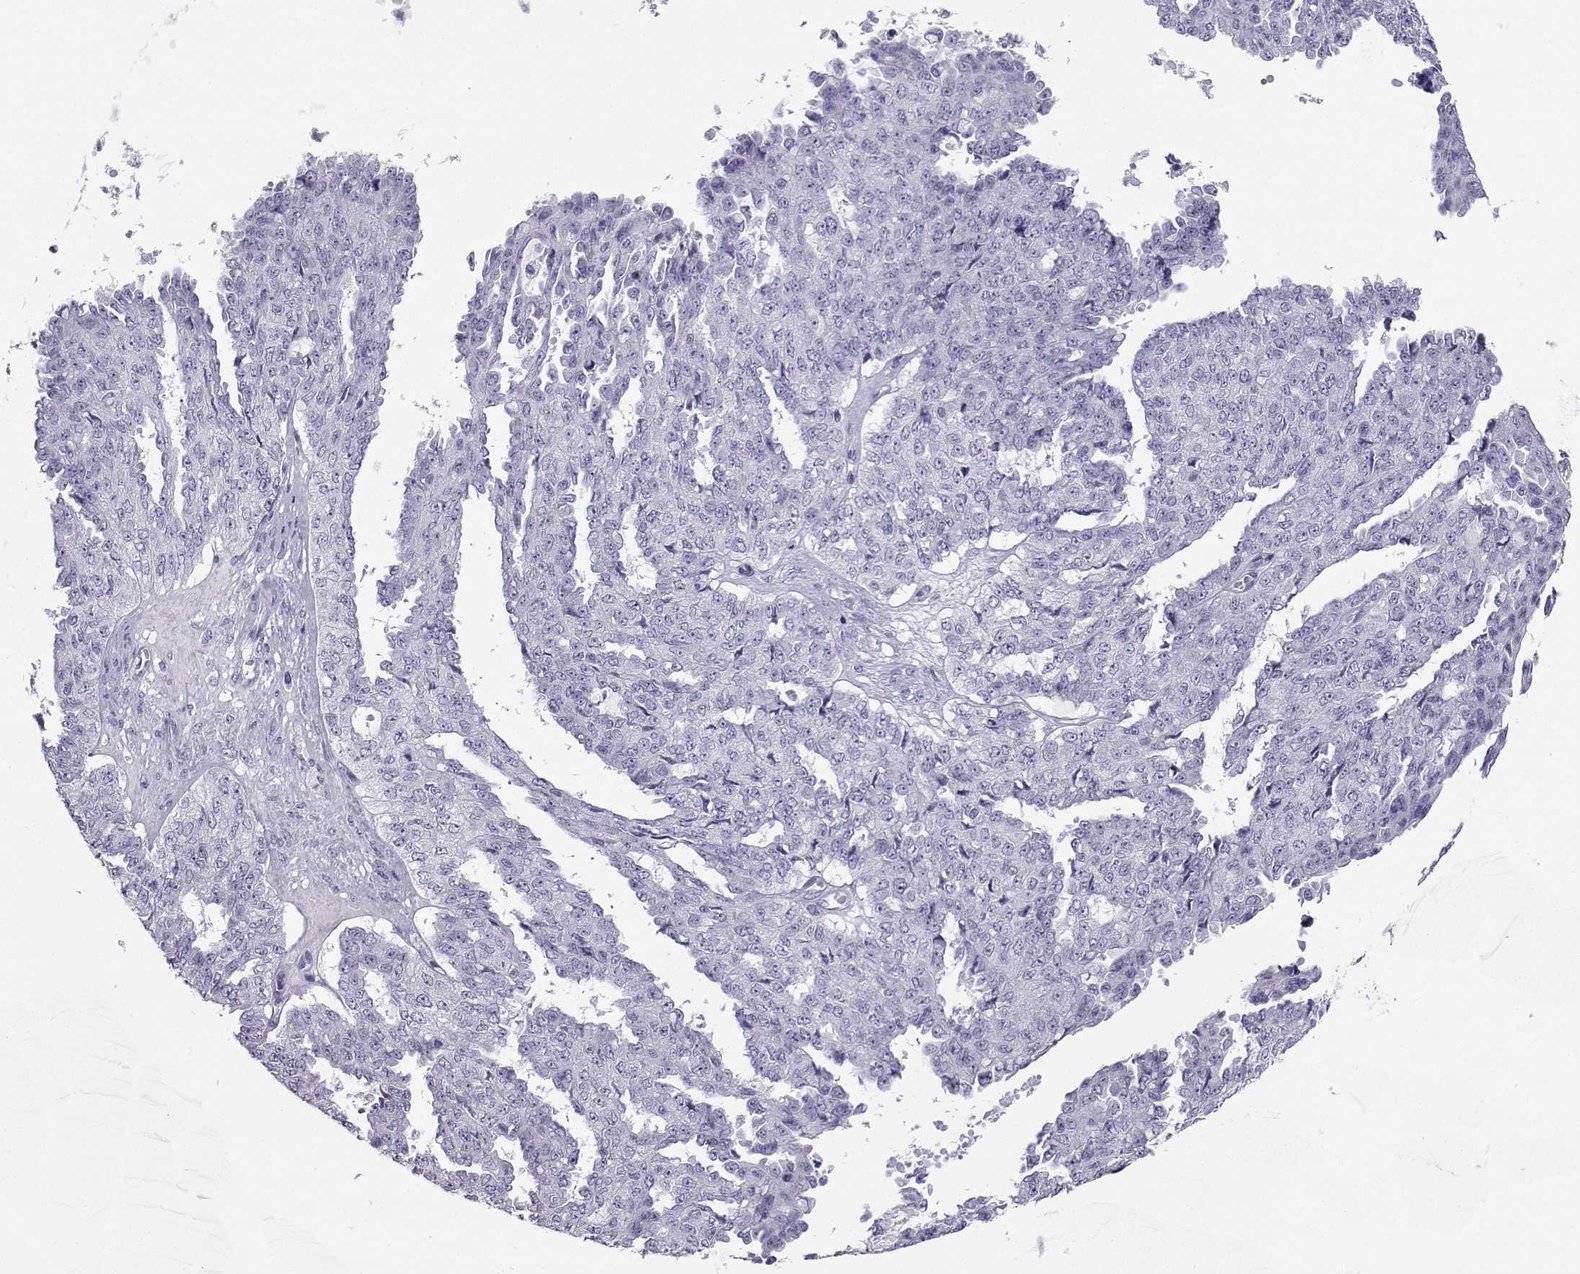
{"staining": {"intensity": "negative", "quantity": "none", "location": "none"}, "tissue": "ovarian cancer", "cell_type": "Tumor cells", "image_type": "cancer", "snomed": [{"axis": "morphology", "description": "Cystadenocarcinoma, serous, NOS"}, {"axis": "topography", "description": "Ovary"}], "caption": "DAB immunohistochemical staining of human serous cystadenocarcinoma (ovarian) displays no significant expression in tumor cells.", "gene": "SST", "patient": {"sex": "female", "age": 71}}